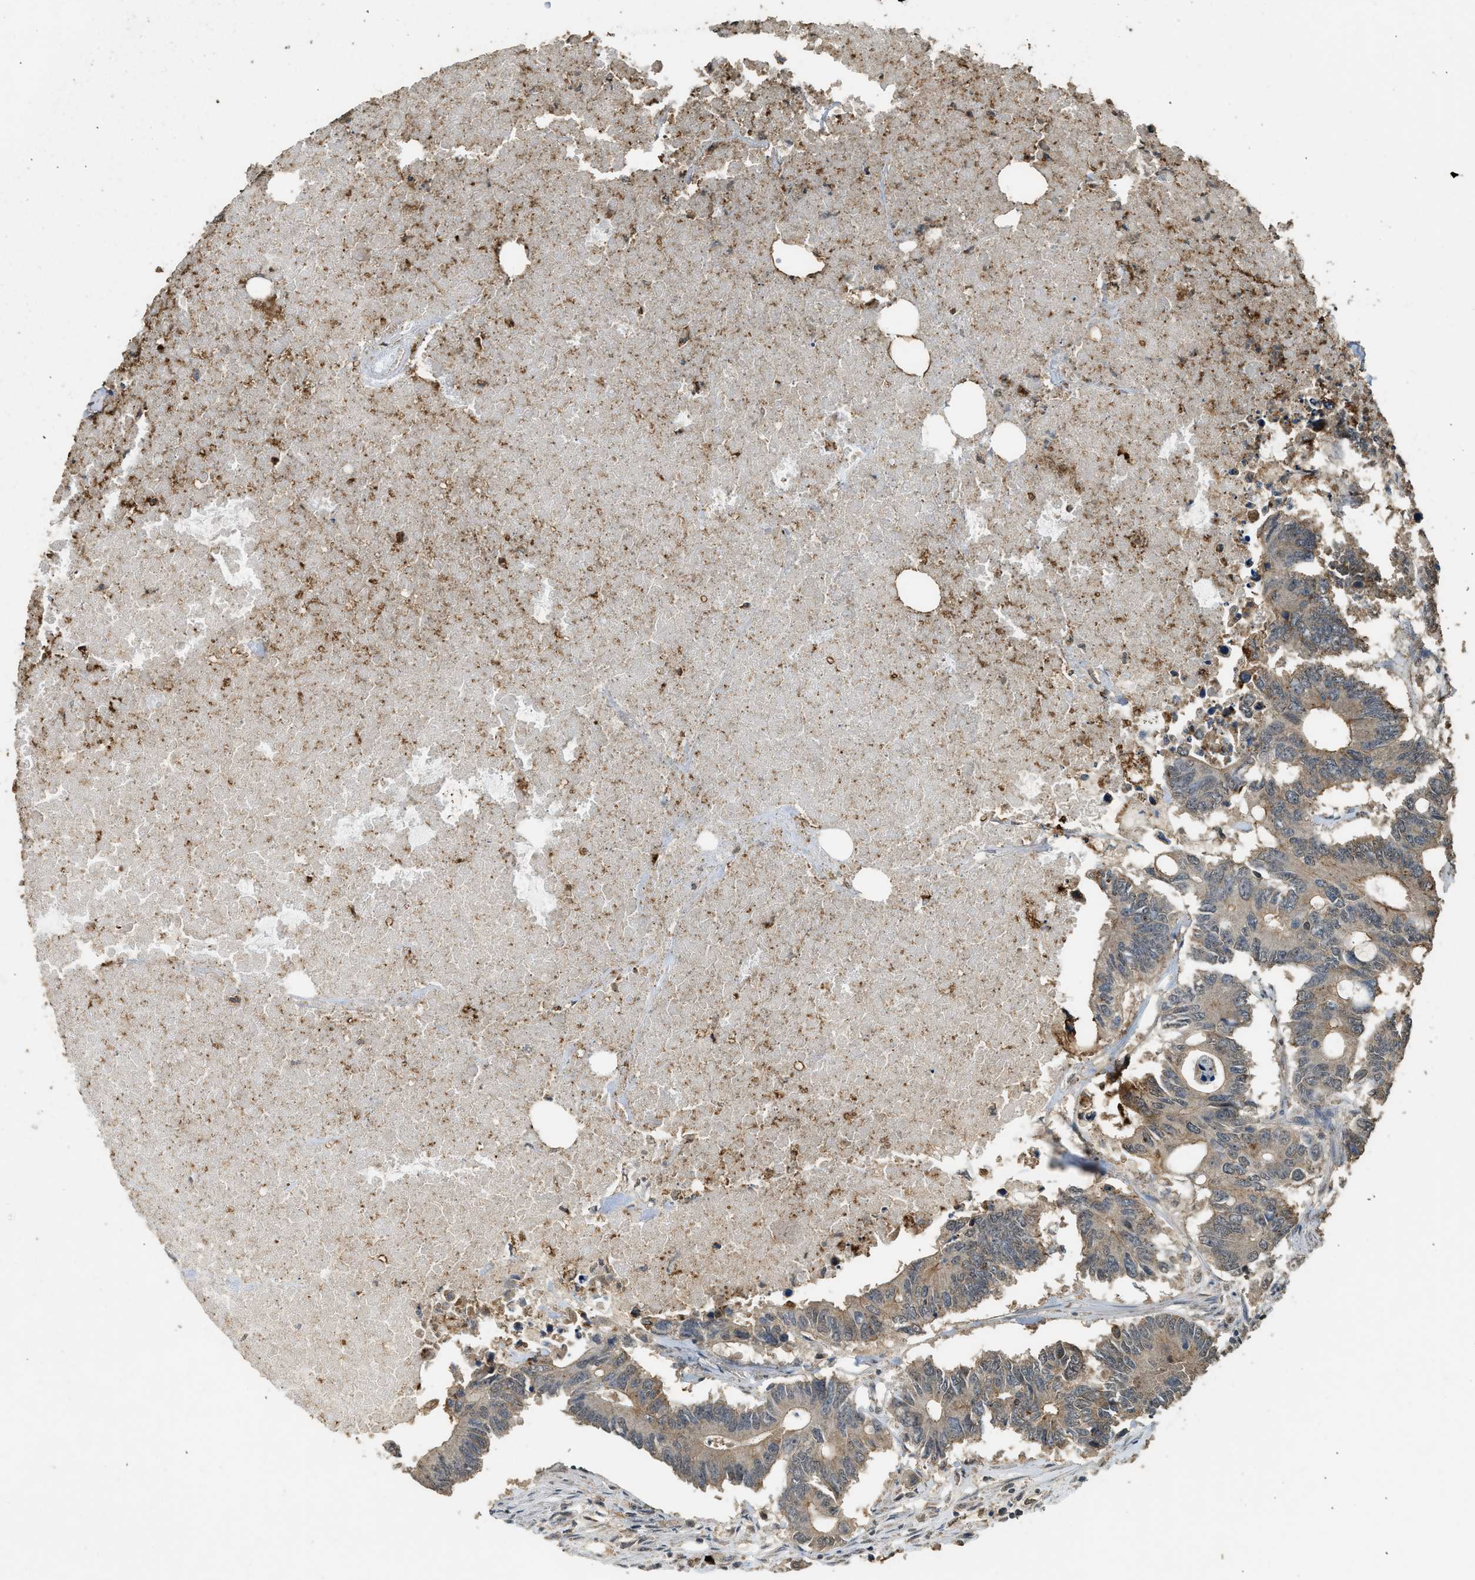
{"staining": {"intensity": "moderate", "quantity": "25%-75%", "location": "cytoplasmic/membranous"}, "tissue": "colorectal cancer", "cell_type": "Tumor cells", "image_type": "cancer", "snomed": [{"axis": "morphology", "description": "Adenocarcinoma, NOS"}, {"axis": "topography", "description": "Colon"}], "caption": "Immunohistochemistry (IHC) histopathology image of neoplastic tissue: human colorectal adenocarcinoma stained using immunohistochemistry (IHC) exhibits medium levels of moderate protein expression localized specifically in the cytoplasmic/membranous of tumor cells, appearing as a cytoplasmic/membranous brown color.", "gene": "MYBL2", "patient": {"sex": "male", "age": 71}}